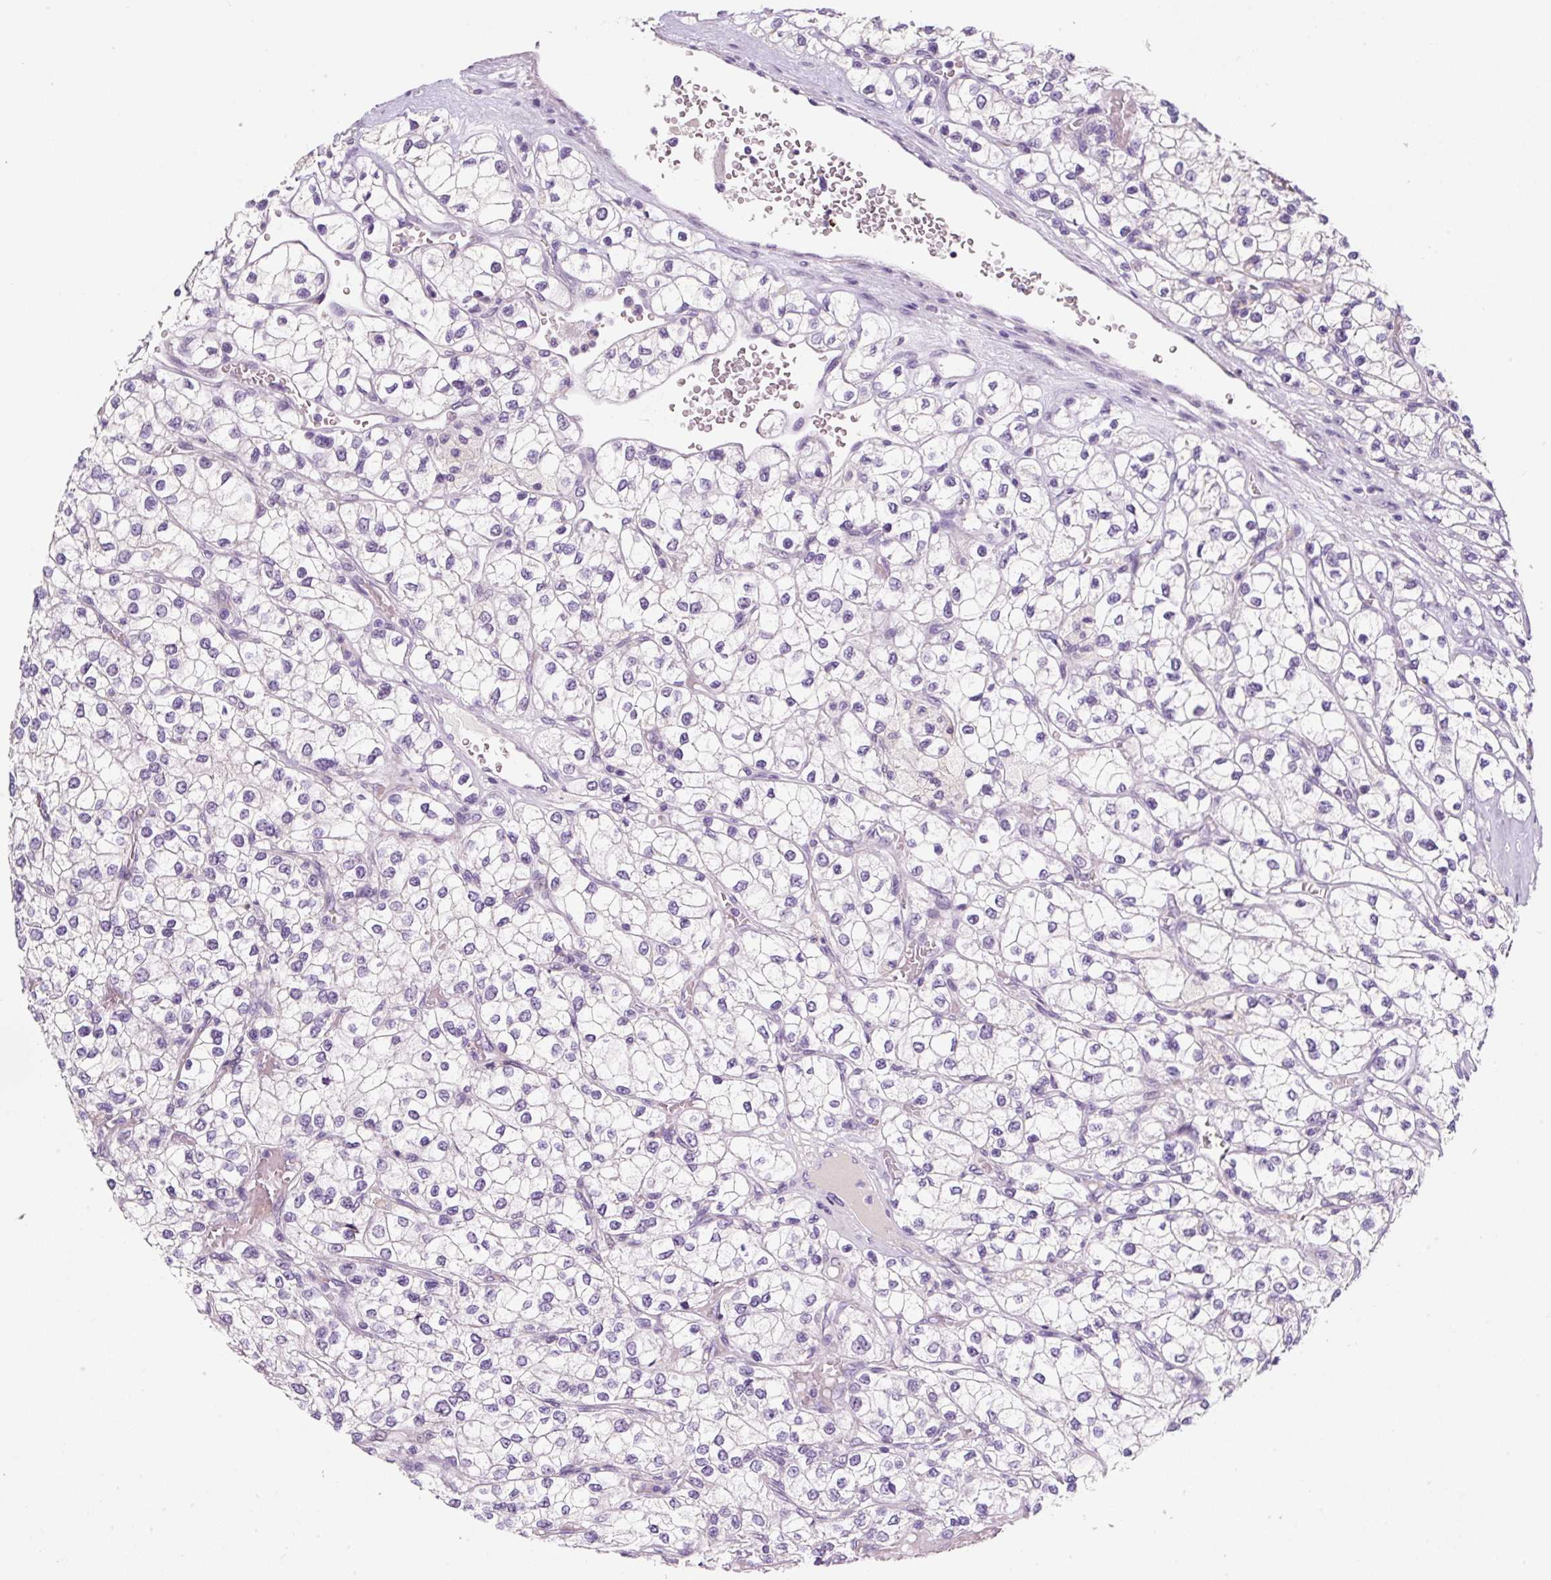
{"staining": {"intensity": "negative", "quantity": "none", "location": "none"}, "tissue": "renal cancer", "cell_type": "Tumor cells", "image_type": "cancer", "snomed": [{"axis": "morphology", "description": "Adenocarcinoma, NOS"}, {"axis": "topography", "description": "Kidney"}], "caption": "A micrograph of human adenocarcinoma (renal) is negative for staining in tumor cells.", "gene": "SYP", "patient": {"sex": "male", "age": 80}}